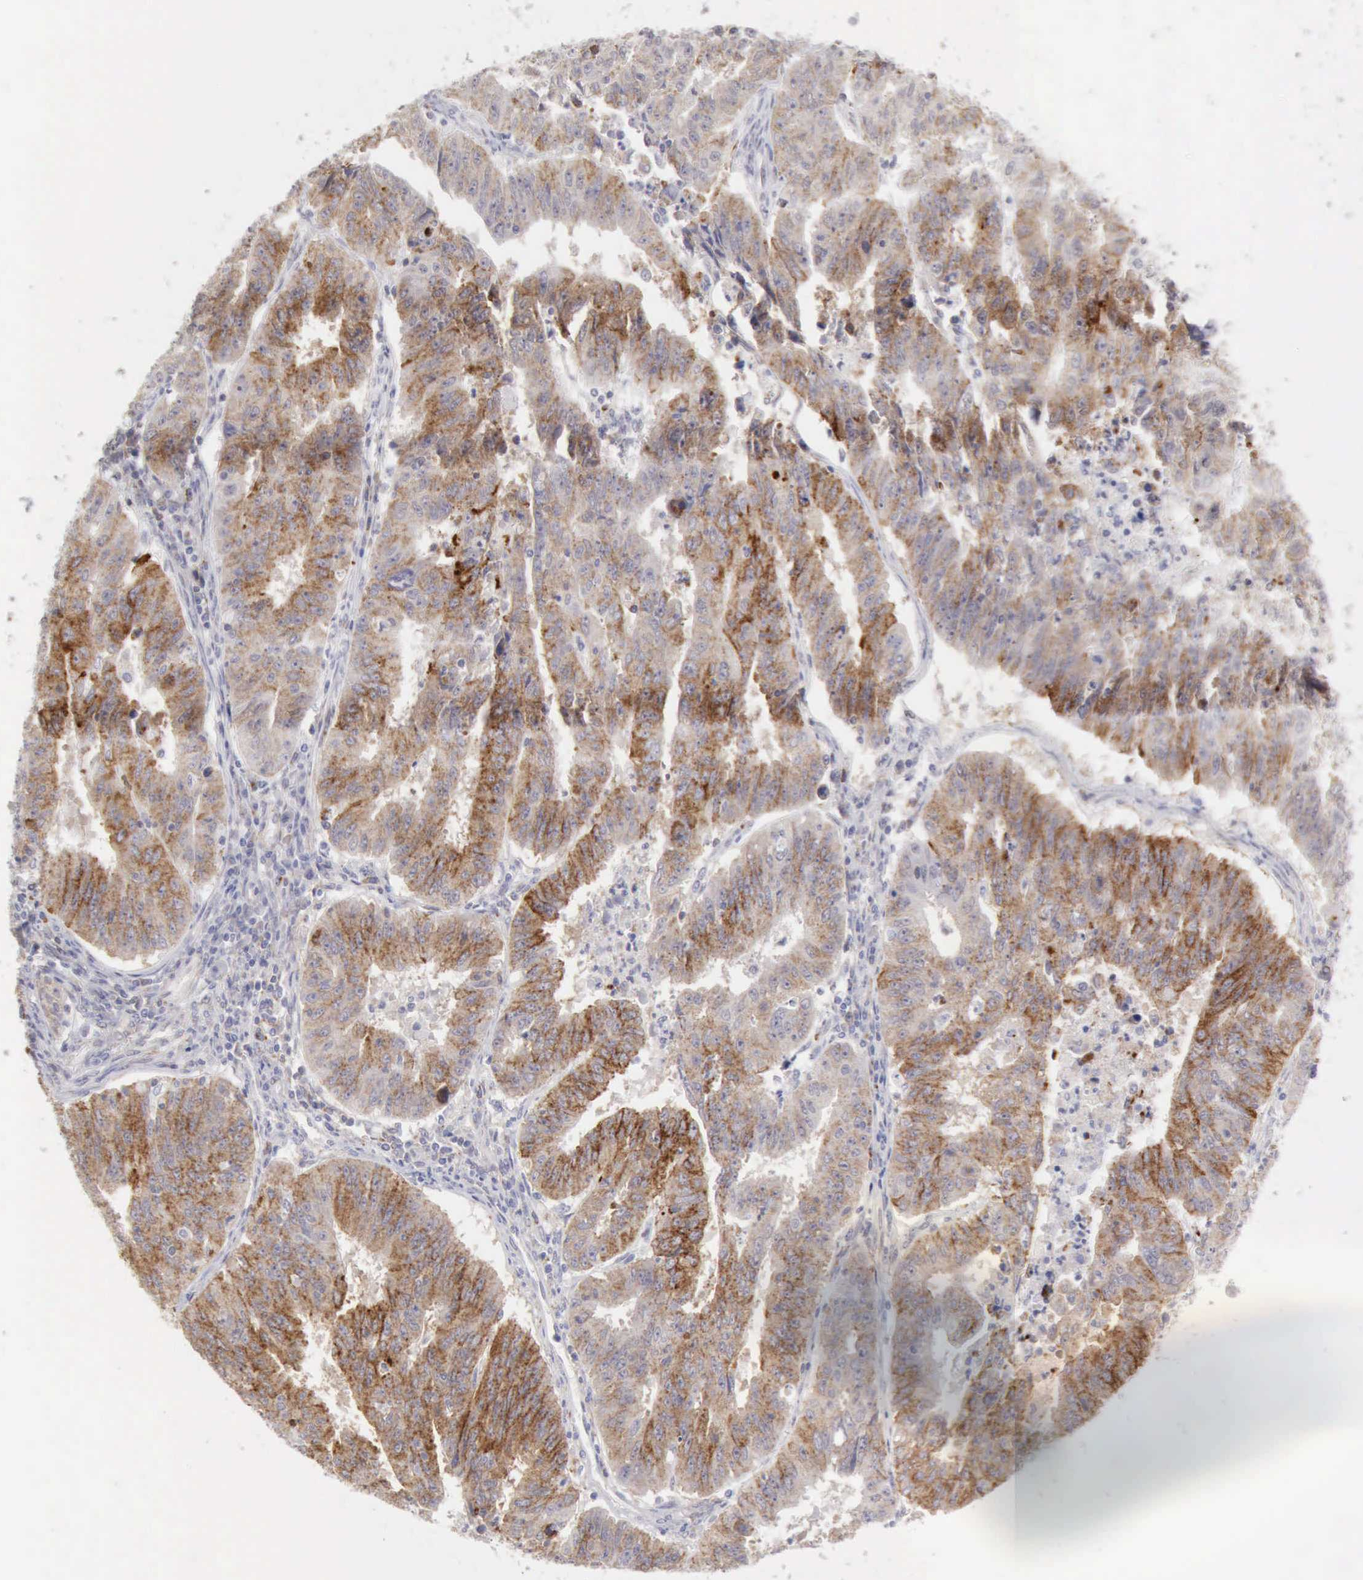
{"staining": {"intensity": "moderate", "quantity": ">75%", "location": "cytoplasmic/membranous"}, "tissue": "endometrial cancer", "cell_type": "Tumor cells", "image_type": "cancer", "snomed": [{"axis": "morphology", "description": "Adenocarcinoma, NOS"}, {"axis": "topography", "description": "Endometrium"}], "caption": "Protein expression analysis of endometrial cancer displays moderate cytoplasmic/membranous staining in about >75% of tumor cells.", "gene": "TFRC", "patient": {"sex": "female", "age": 42}}